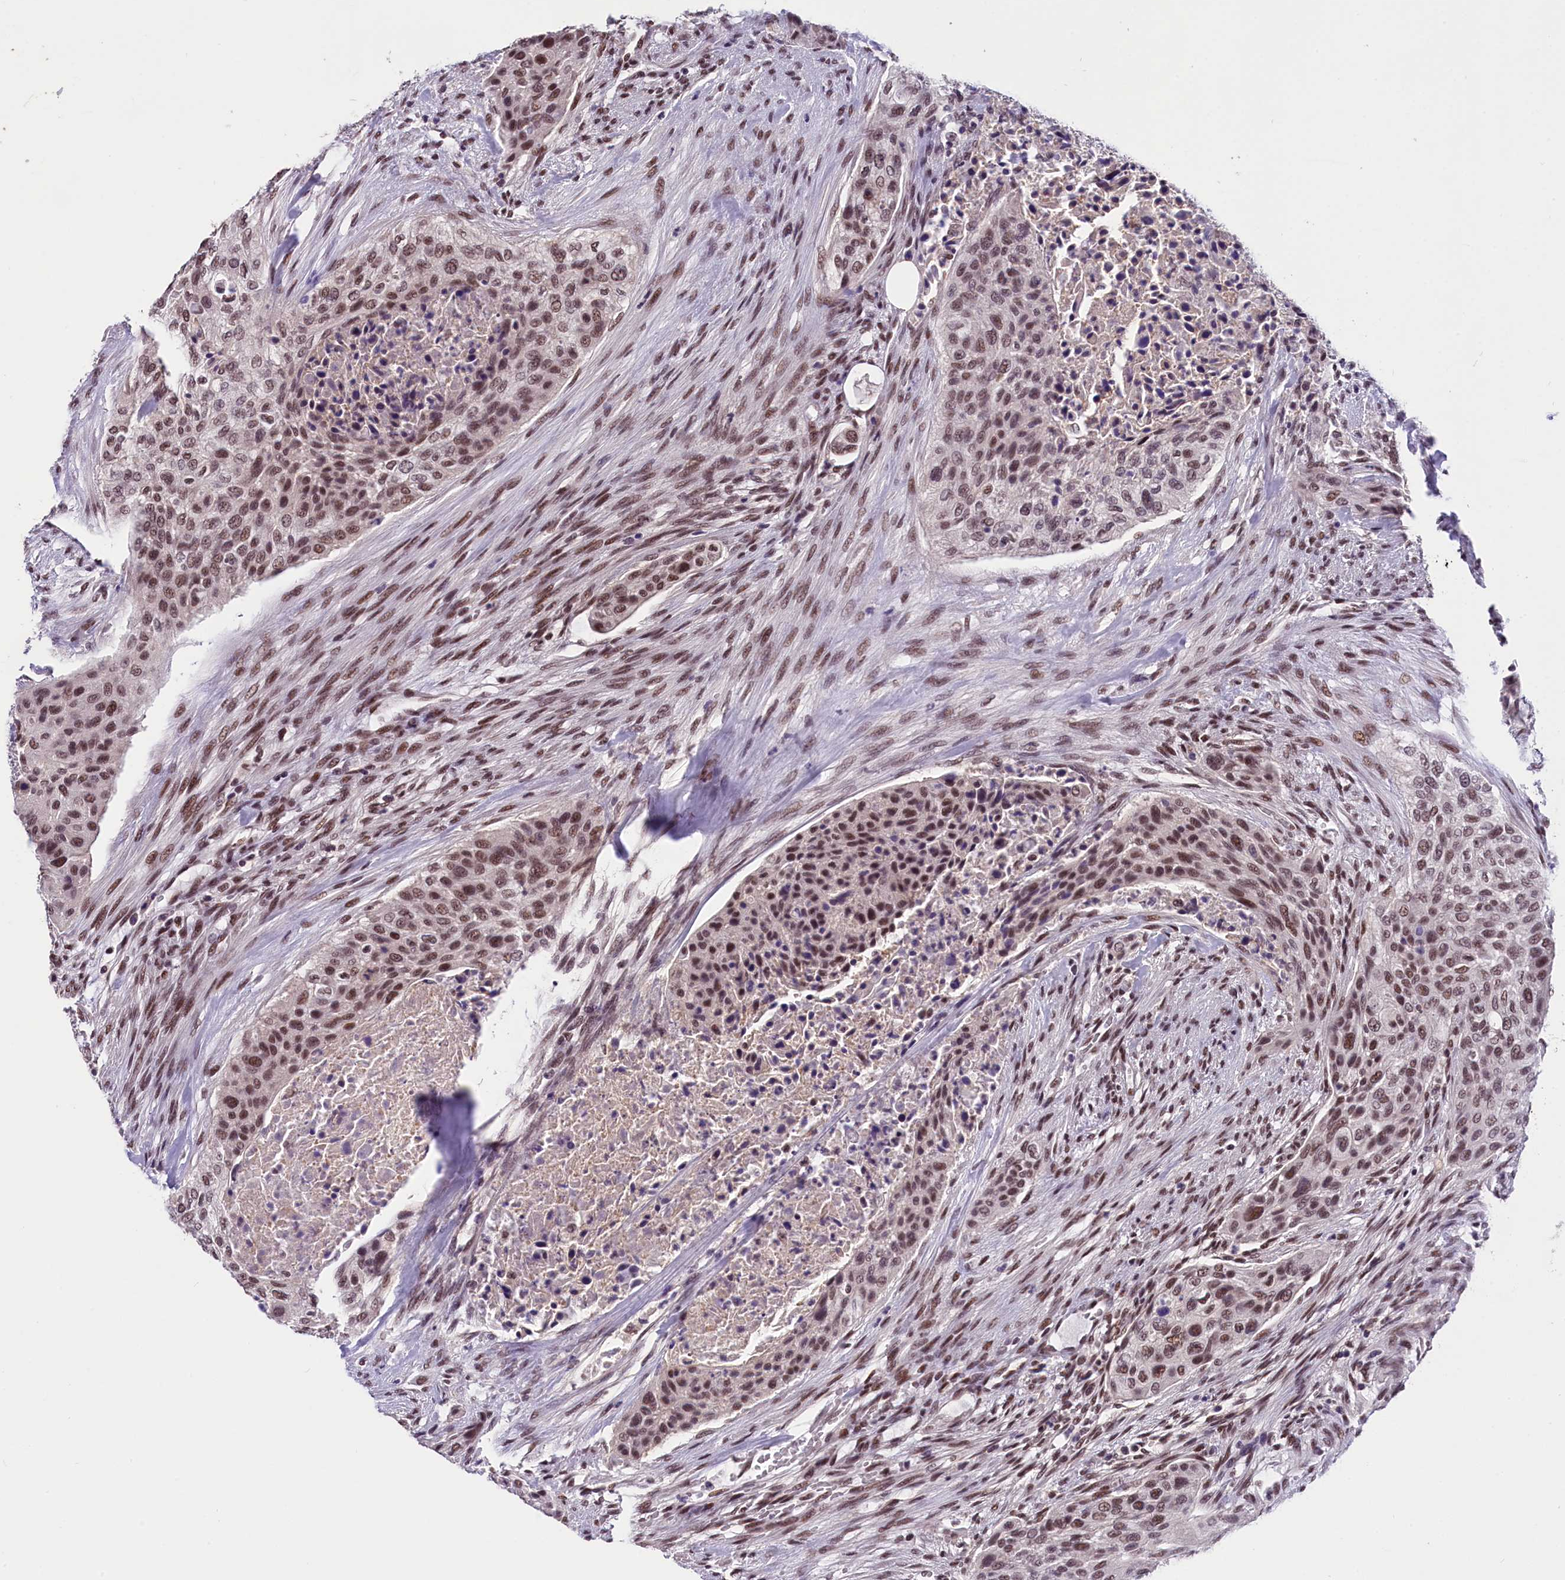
{"staining": {"intensity": "moderate", "quantity": ">75%", "location": "nuclear"}, "tissue": "urothelial cancer", "cell_type": "Tumor cells", "image_type": "cancer", "snomed": [{"axis": "morphology", "description": "Urothelial carcinoma, High grade"}, {"axis": "topography", "description": "Urinary bladder"}], "caption": "The histopathology image displays staining of urothelial cancer, revealing moderate nuclear protein staining (brown color) within tumor cells.", "gene": "ZC3H4", "patient": {"sex": "male", "age": 35}}